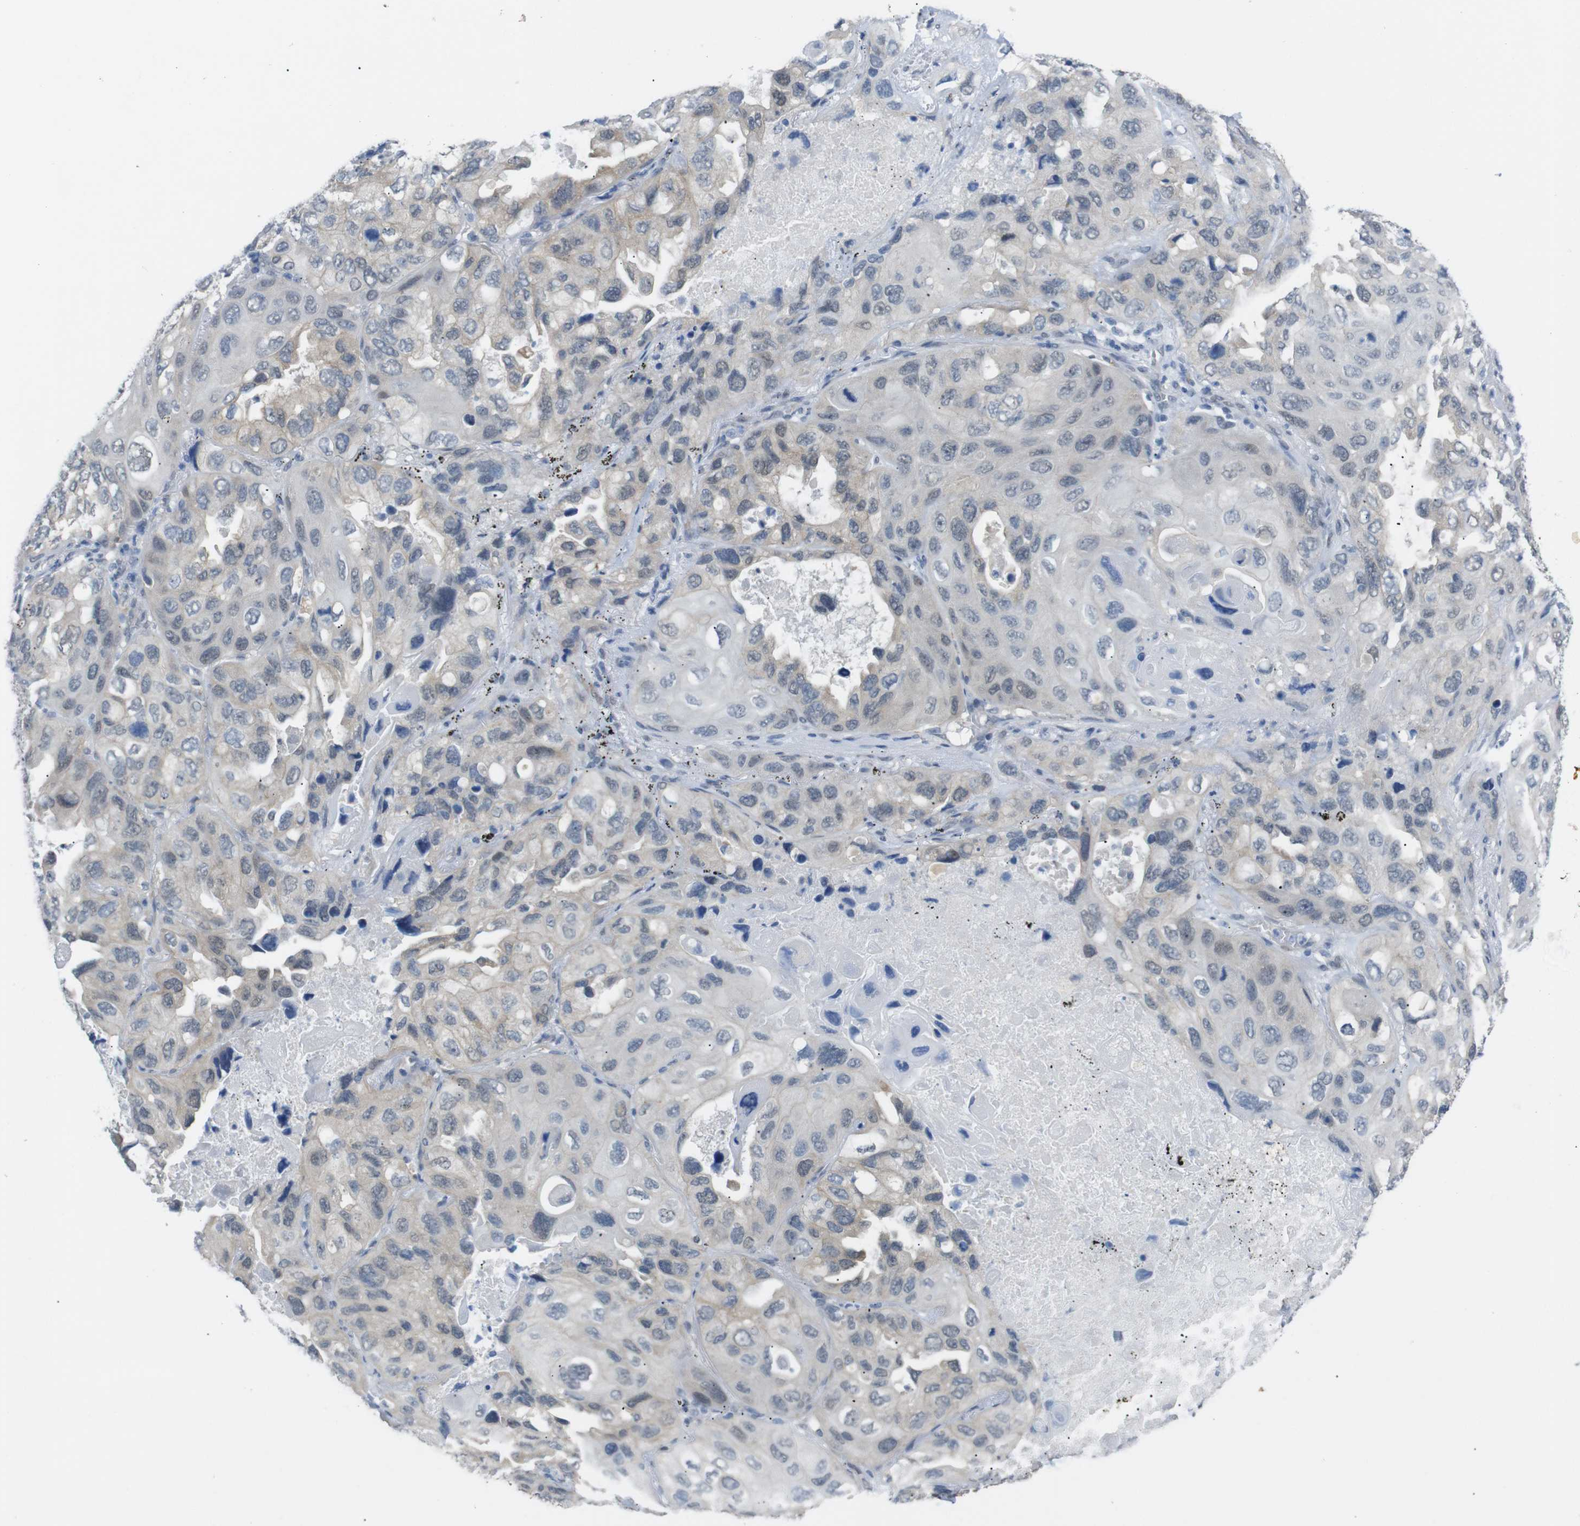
{"staining": {"intensity": "weak", "quantity": "<25%", "location": "cytoplasmic/membranous"}, "tissue": "lung cancer", "cell_type": "Tumor cells", "image_type": "cancer", "snomed": [{"axis": "morphology", "description": "Squamous cell carcinoma, NOS"}, {"axis": "topography", "description": "Lung"}], "caption": "Immunohistochemical staining of lung squamous cell carcinoma exhibits no significant positivity in tumor cells.", "gene": "GPR158", "patient": {"sex": "female", "age": 73}}